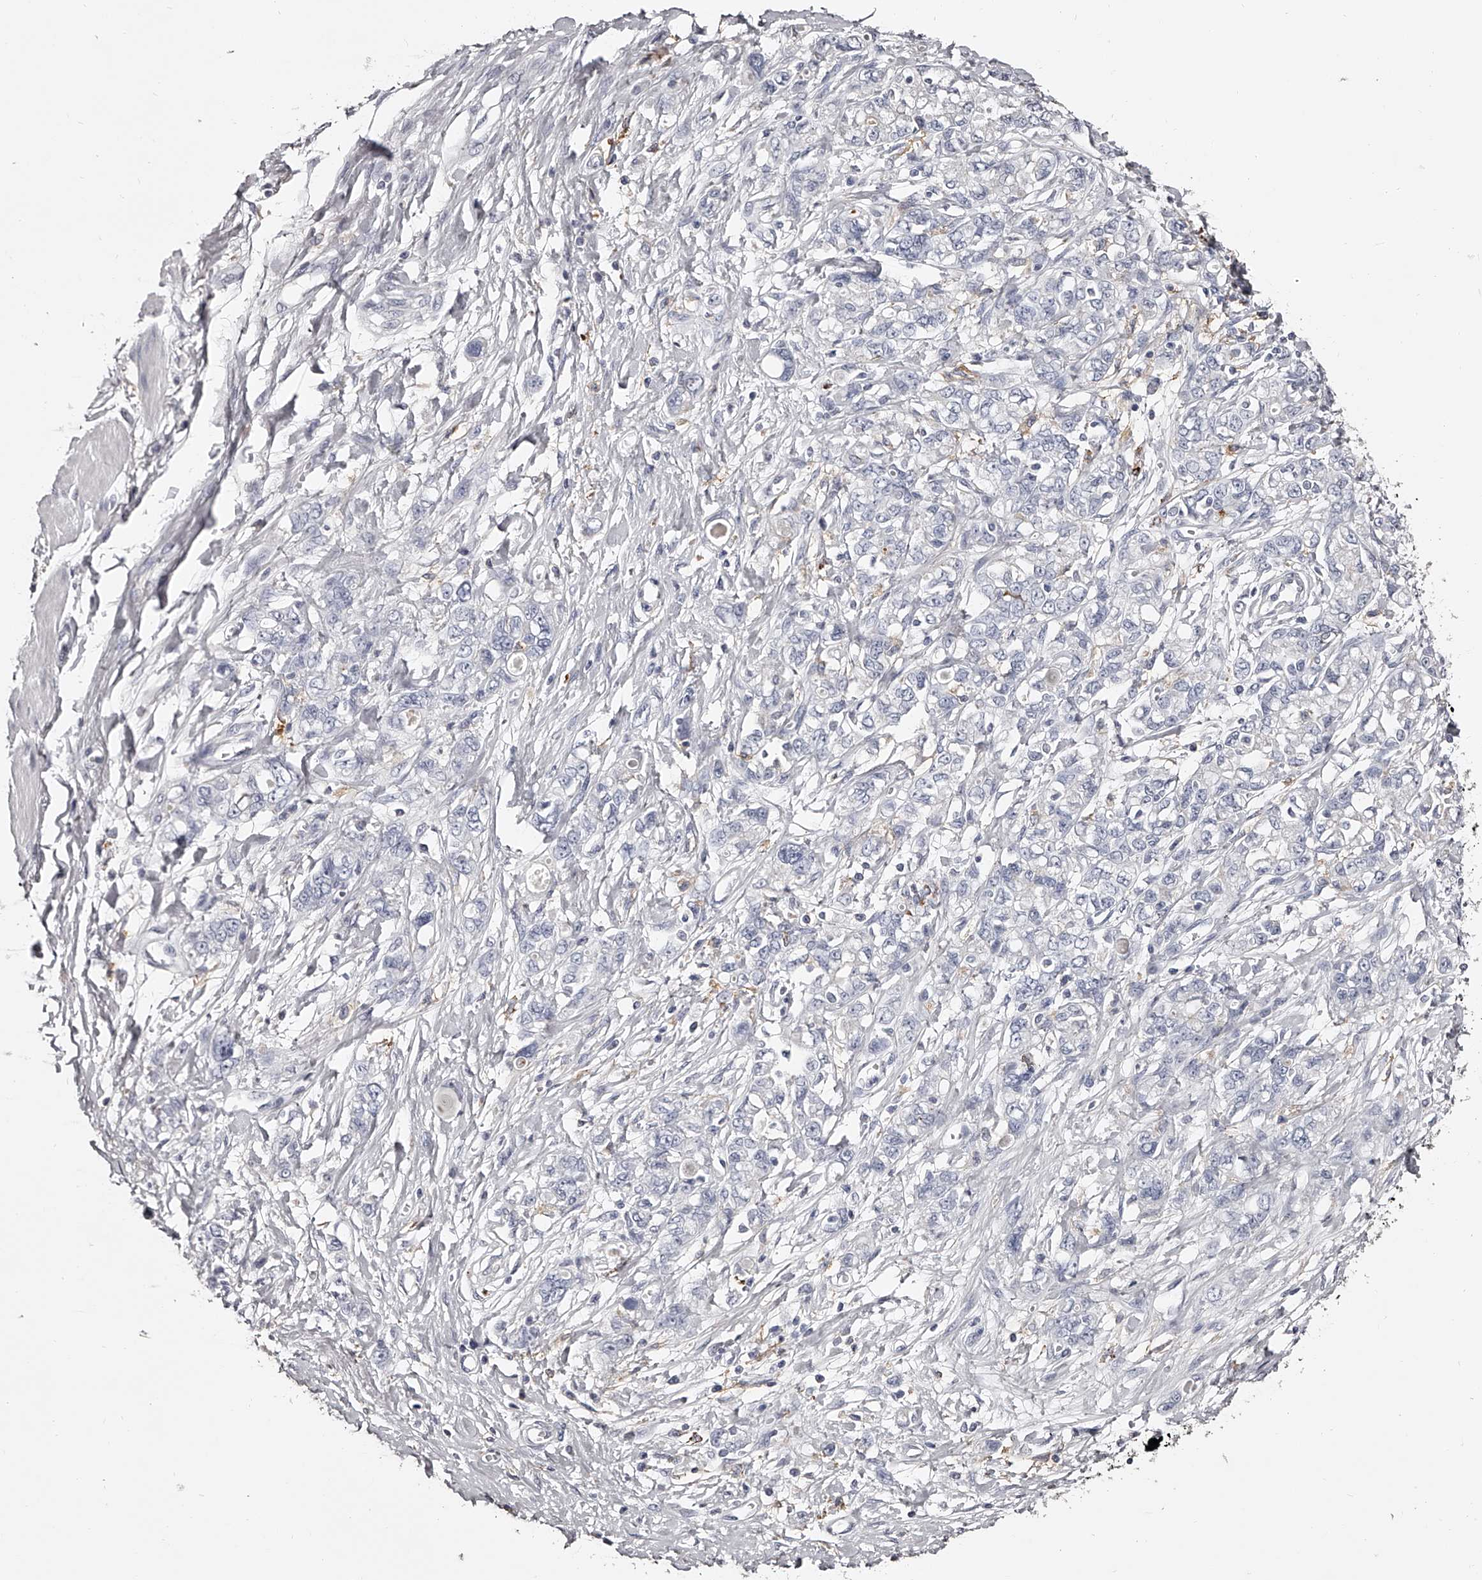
{"staining": {"intensity": "negative", "quantity": "none", "location": "none"}, "tissue": "stomach cancer", "cell_type": "Tumor cells", "image_type": "cancer", "snomed": [{"axis": "morphology", "description": "Adenocarcinoma, NOS"}, {"axis": "topography", "description": "Stomach"}], "caption": "There is no significant expression in tumor cells of stomach cancer.", "gene": "PACSIN1", "patient": {"sex": "female", "age": 76}}